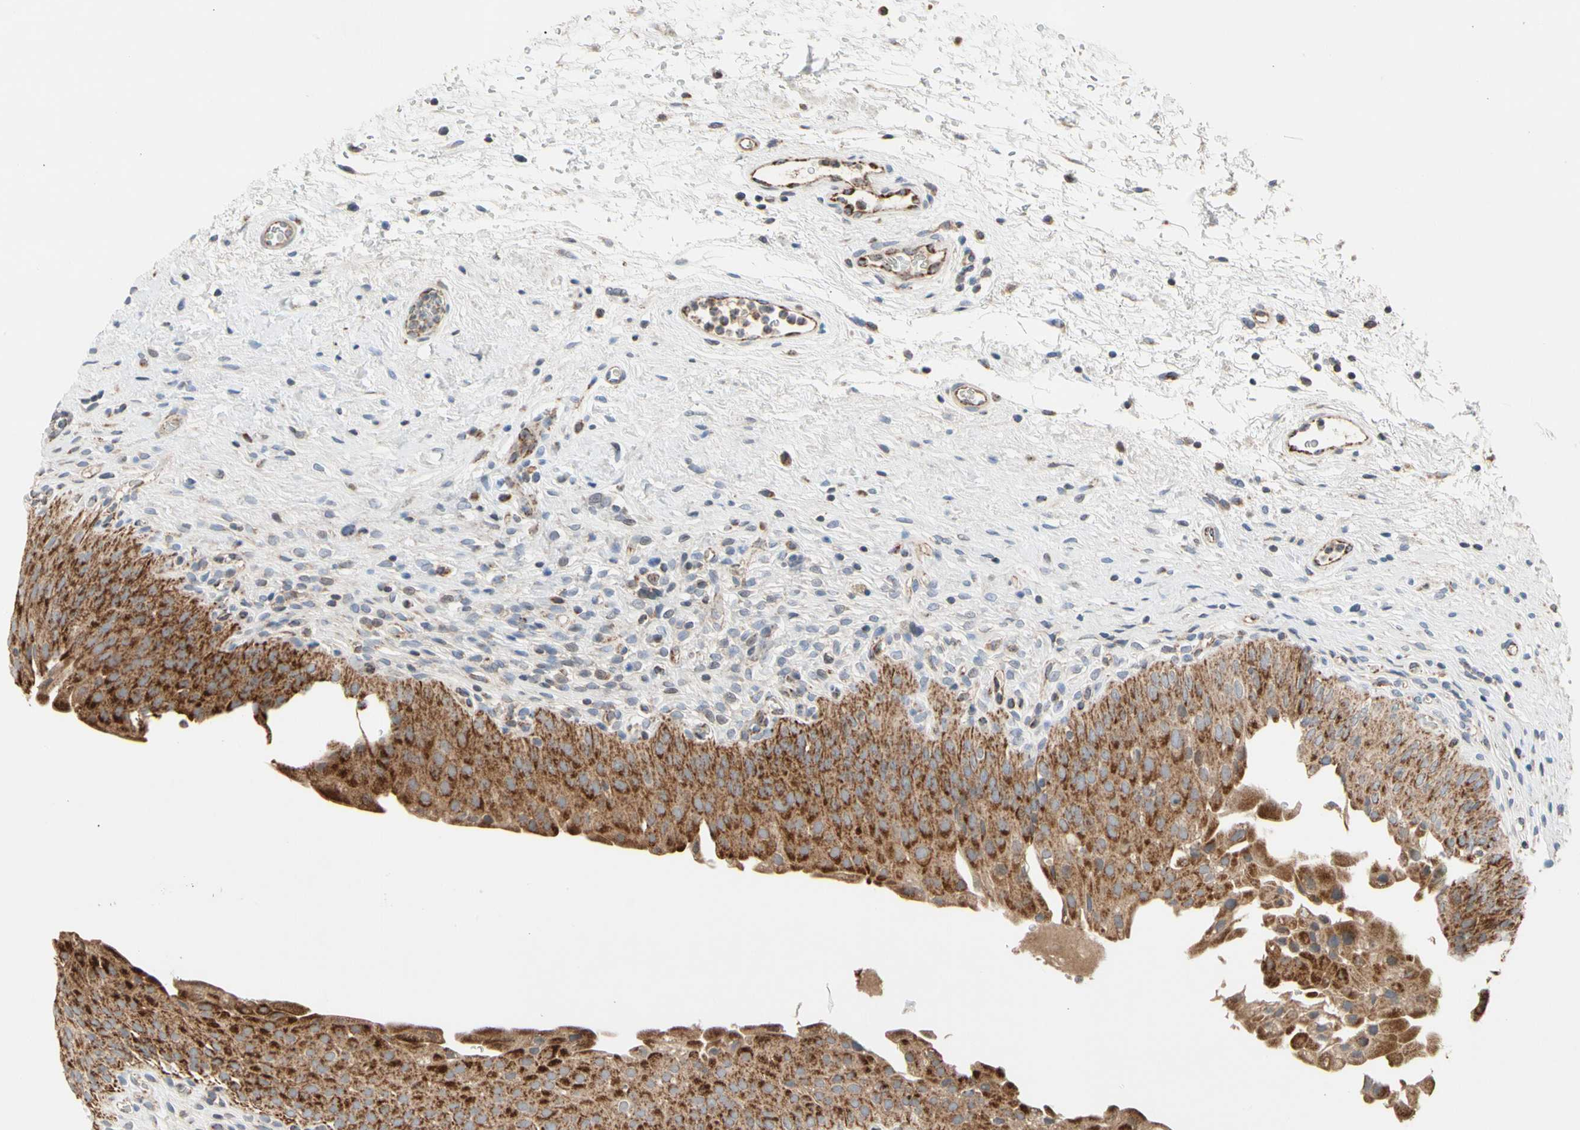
{"staining": {"intensity": "strong", "quantity": ">75%", "location": "cytoplasmic/membranous"}, "tissue": "urinary bladder", "cell_type": "Urothelial cells", "image_type": "normal", "snomed": [{"axis": "morphology", "description": "Normal tissue, NOS"}, {"axis": "morphology", "description": "Urothelial carcinoma, High grade"}, {"axis": "topography", "description": "Urinary bladder"}], "caption": "Unremarkable urinary bladder was stained to show a protein in brown. There is high levels of strong cytoplasmic/membranous expression in about >75% of urothelial cells. The staining is performed using DAB (3,3'-diaminobenzidine) brown chromogen to label protein expression. The nuclei are counter-stained blue using hematoxylin.", "gene": "GPD2", "patient": {"sex": "male", "age": 46}}